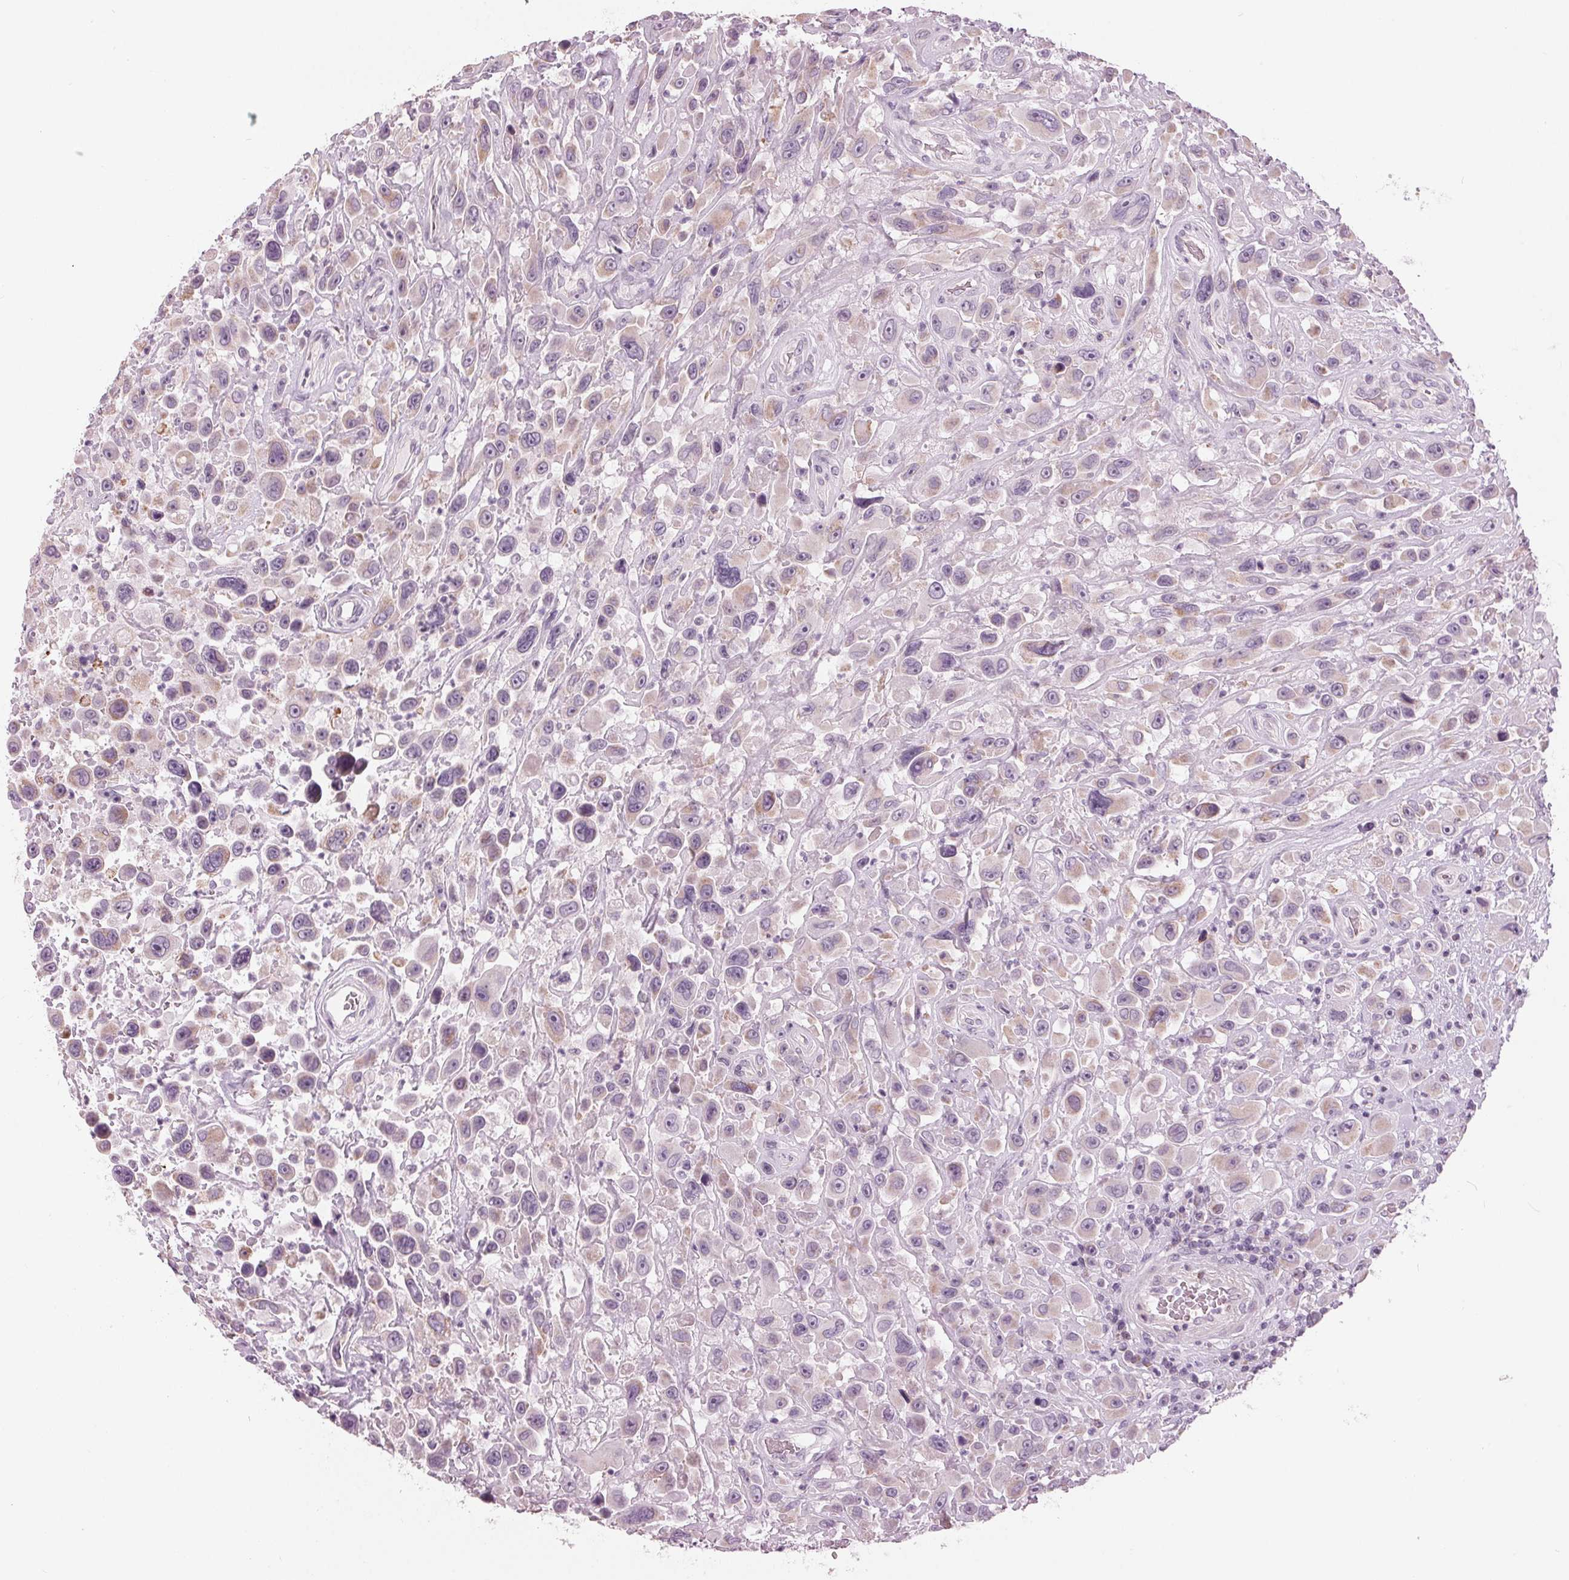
{"staining": {"intensity": "weak", "quantity": "25%-75%", "location": "cytoplasmic/membranous"}, "tissue": "urothelial cancer", "cell_type": "Tumor cells", "image_type": "cancer", "snomed": [{"axis": "morphology", "description": "Urothelial carcinoma, High grade"}, {"axis": "topography", "description": "Urinary bladder"}], "caption": "Urothelial cancer stained with a brown dye exhibits weak cytoplasmic/membranous positive staining in about 25%-75% of tumor cells.", "gene": "SAMD4A", "patient": {"sex": "male", "age": 53}}